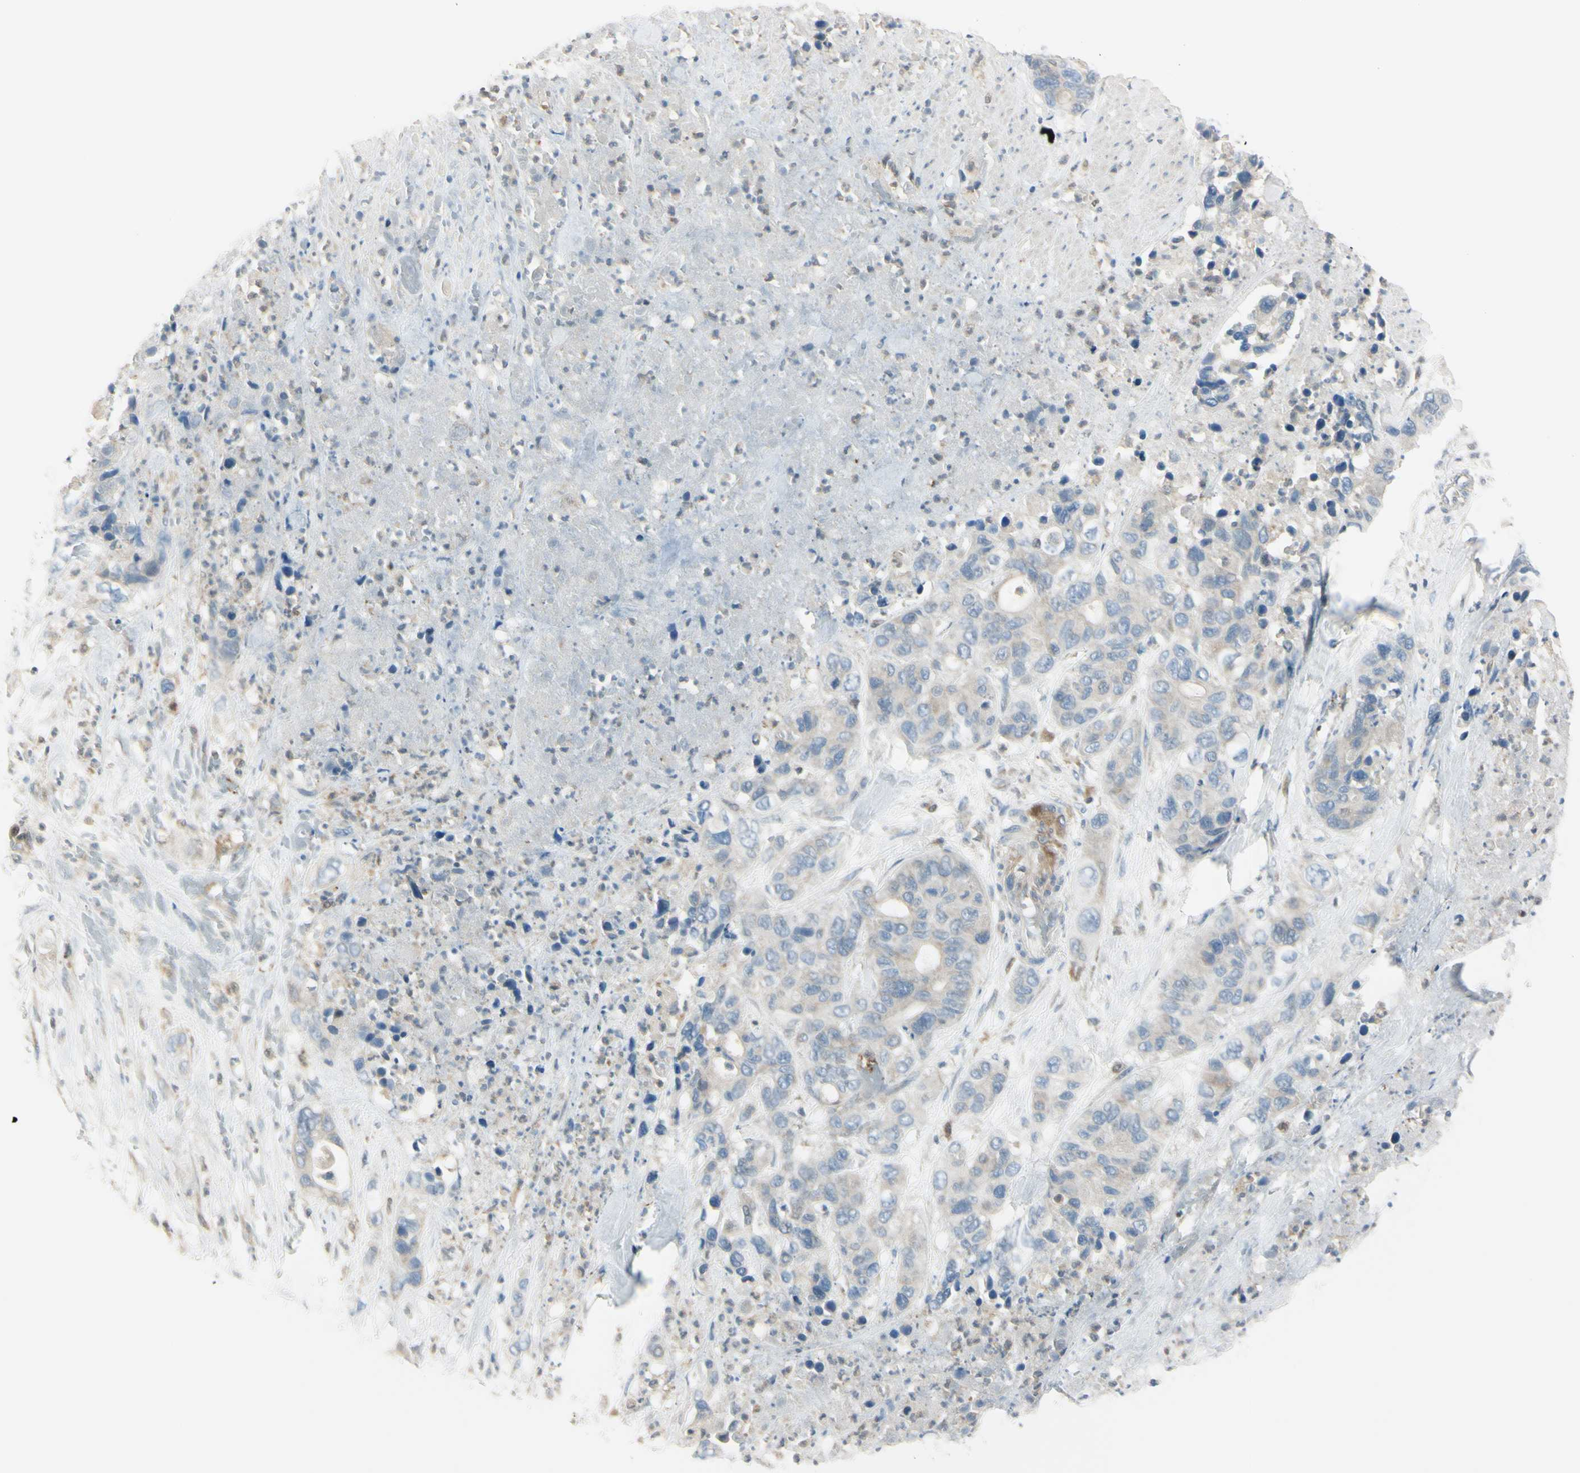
{"staining": {"intensity": "weak", "quantity": ">75%", "location": "cytoplasmic/membranous"}, "tissue": "pancreatic cancer", "cell_type": "Tumor cells", "image_type": "cancer", "snomed": [{"axis": "morphology", "description": "Adenocarcinoma, NOS"}, {"axis": "topography", "description": "Pancreas"}], "caption": "Protein staining by IHC displays weak cytoplasmic/membranous positivity in approximately >75% of tumor cells in pancreatic cancer (adenocarcinoma).", "gene": "CYRIB", "patient": {"sex": "female", "age": 71}}